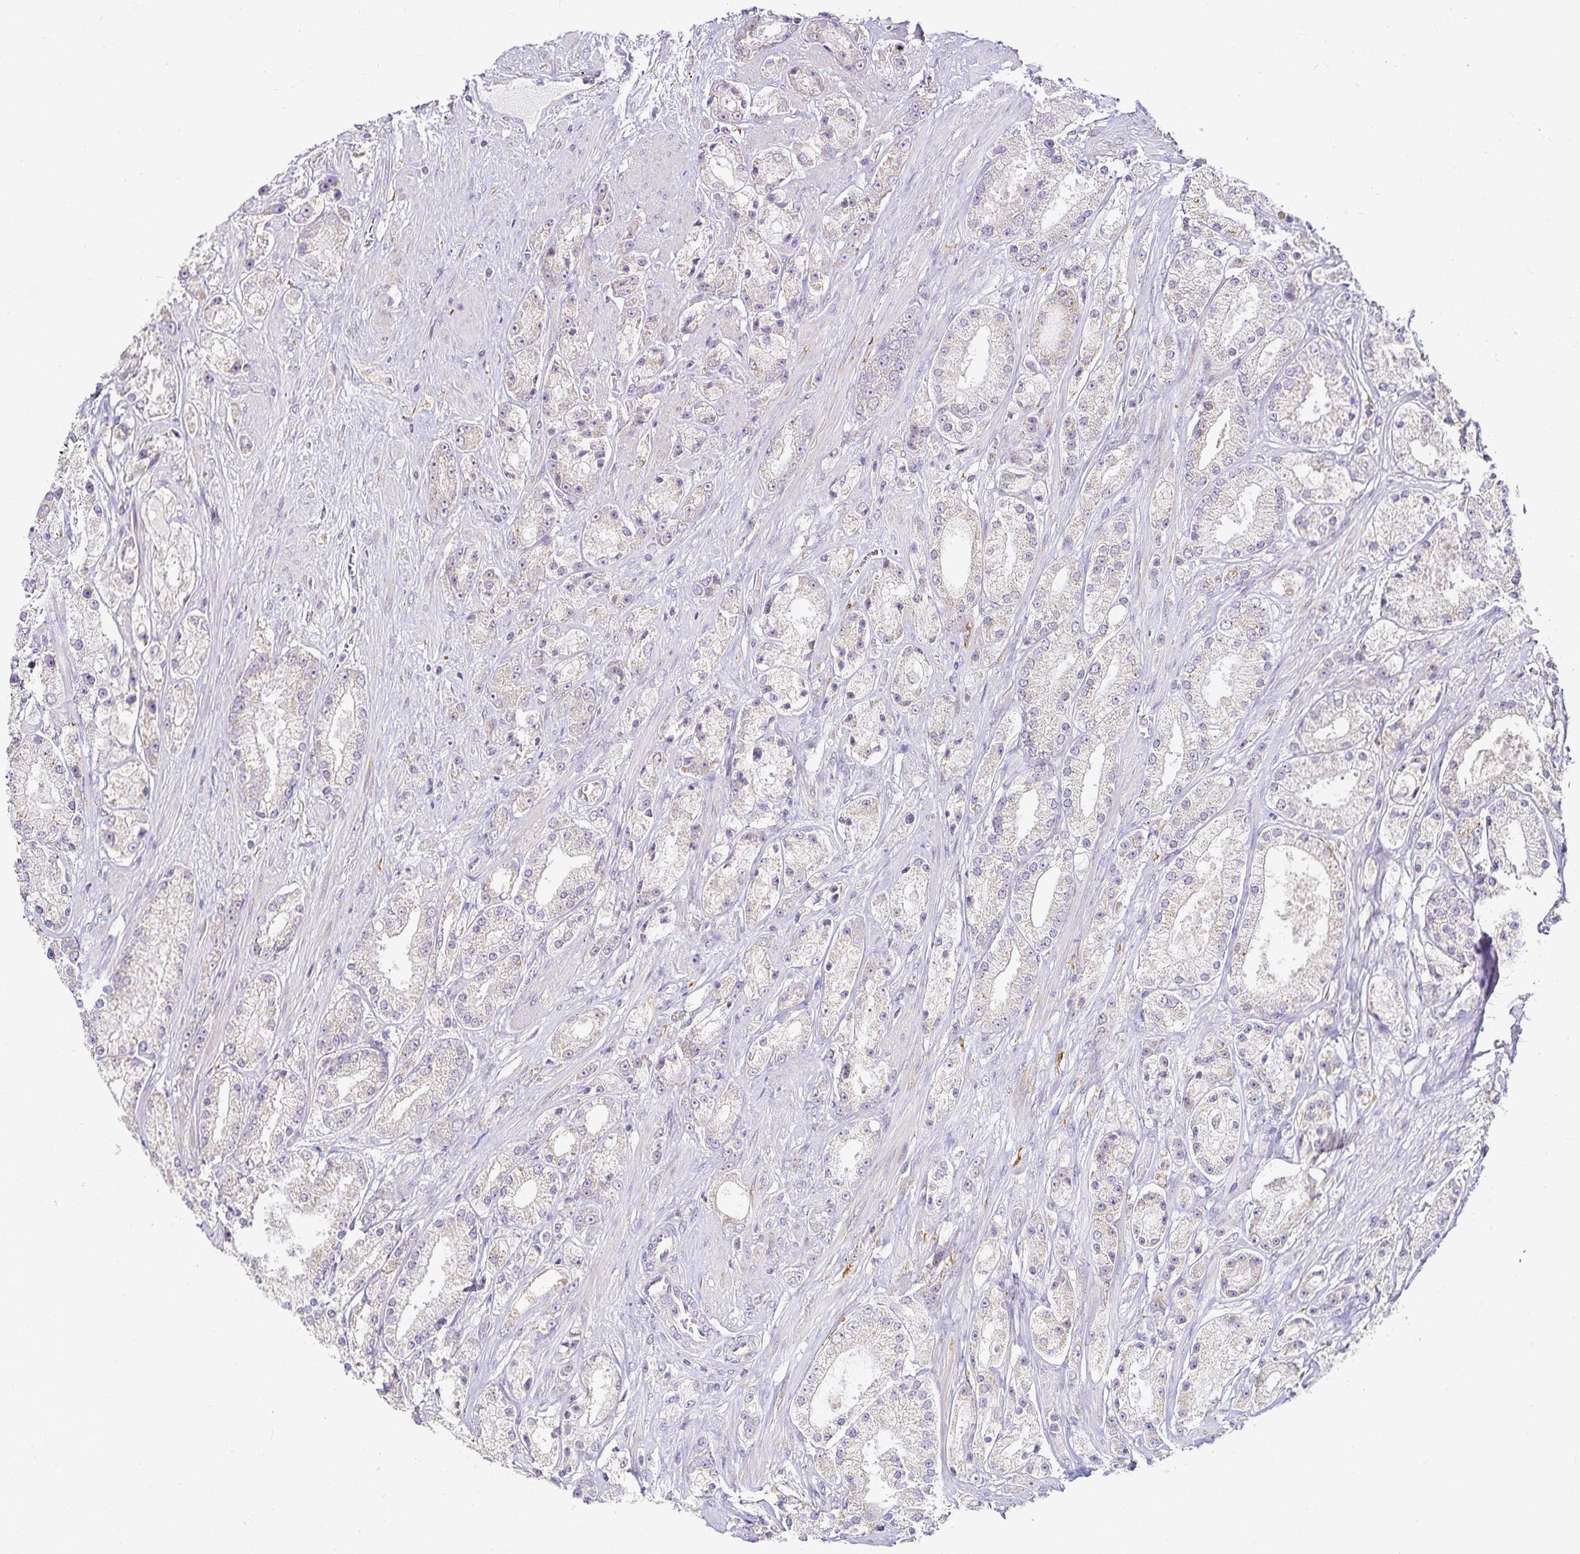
{"staining": {"intensity": "negative", "quantity": "none", "location": "none"}, "tissue": "prostate cancer", "cell_type": "Tumor cells", "image_type": "cancer", "snomed": [{"axis": "morphology", "description": "Adenocarcinoma, High grade"}, {"axis": "topography", "description": "Prostate"}], "caption": "A high-resolution image shows IHC staining of prostate adenocarcinoma (high-grade), which shows no significant staining in tumor cells.", "gene": "GP2", "patient": {"sex": "male", "age": 67}}